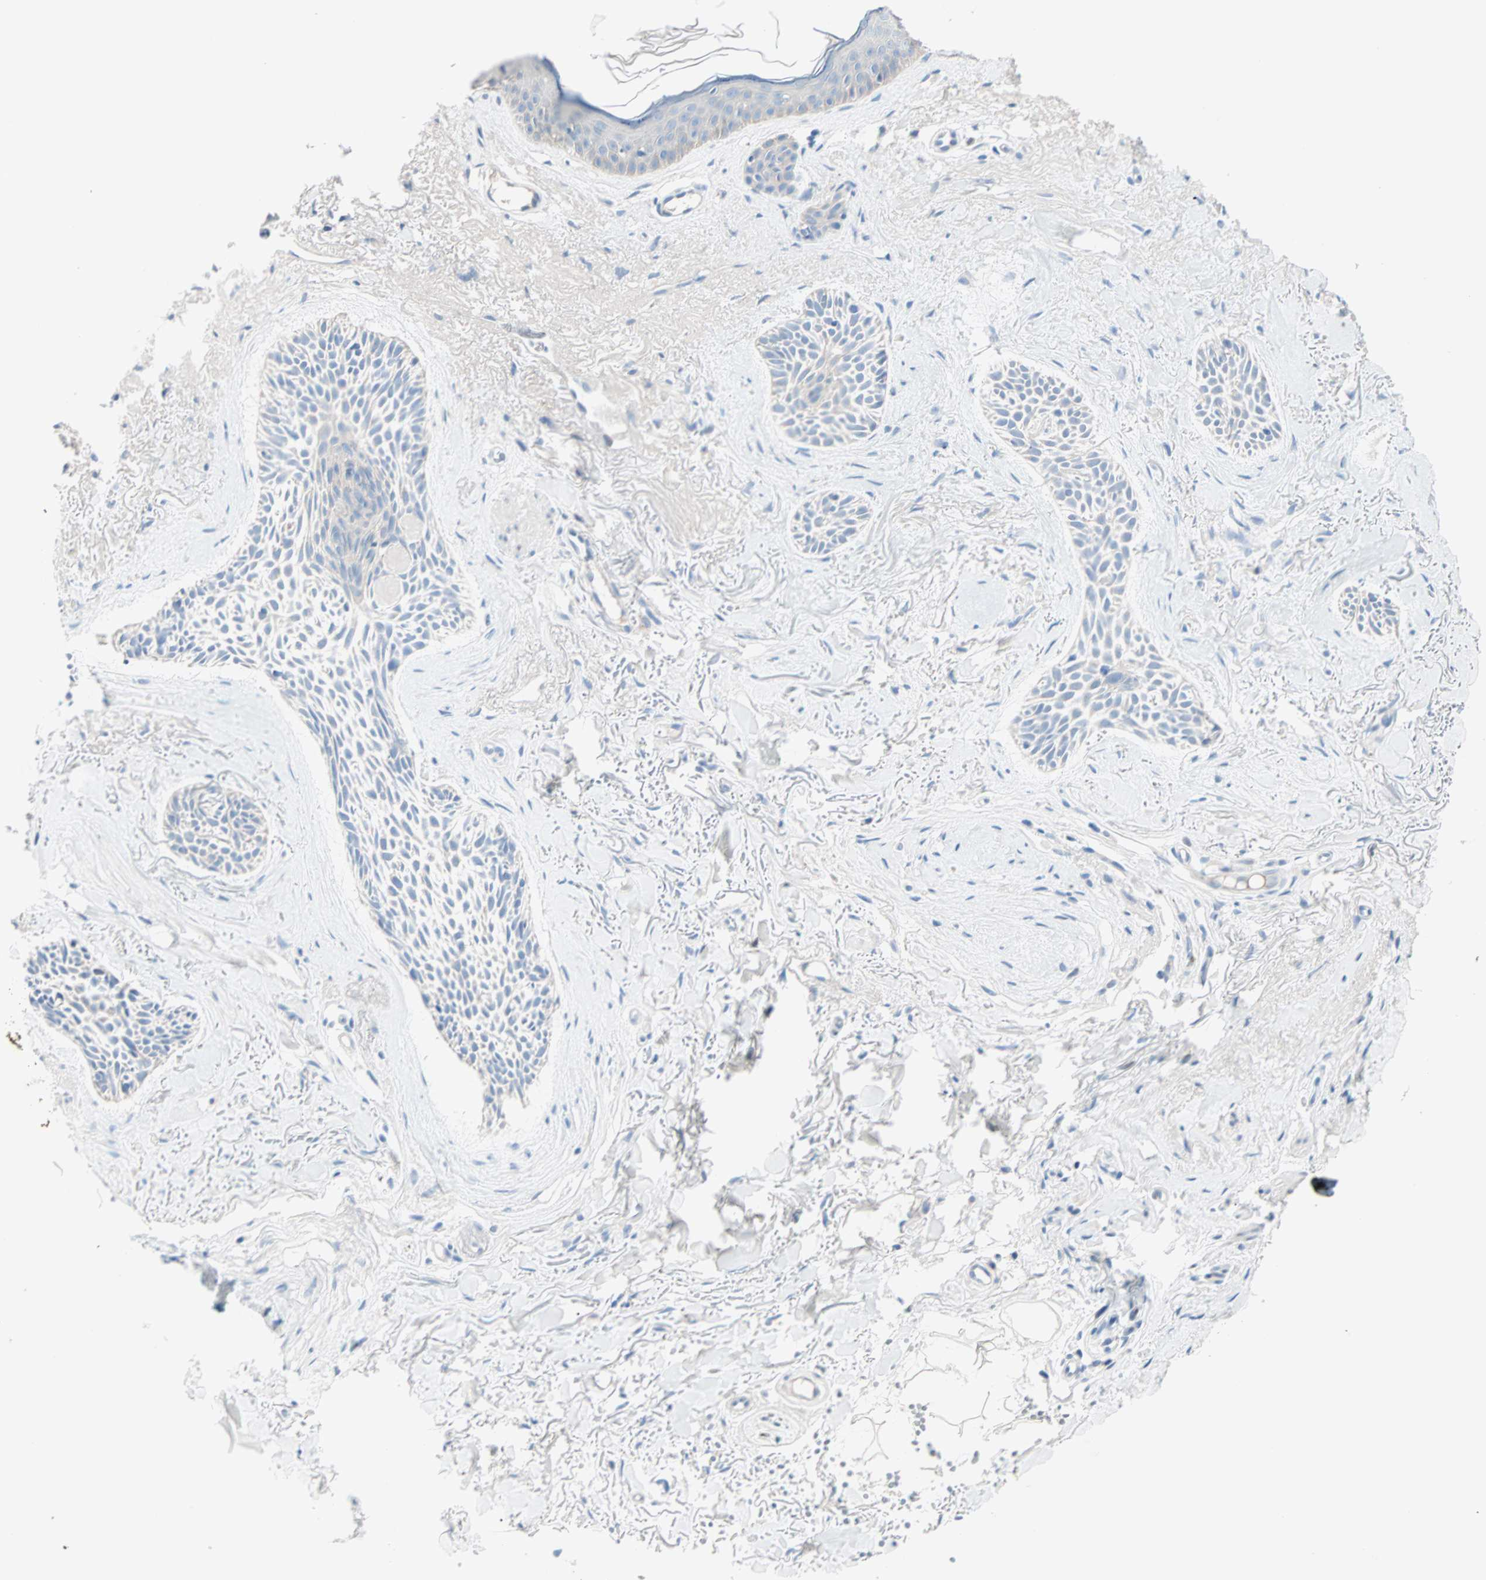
{"staining": {"intensity": "negative", "quantity": "none", "location": "none"}, "tissue": "skin cancer", "cell_type": "Tumor cells", "image_type": "cancer", "snomed": [{"axis": "morphology", "description": "Normal tissue, NOS"}, {"axis": "morphology", "description": "Basal cell carcinoma"}, {"axis": "topography", "description": "Skin"}], "caption": "Immunohistochemistry of skin cancer exhibits no positivity in tumor cells.", "gene": "NEFH", "patient": {"sex": "female", "age": 84}}